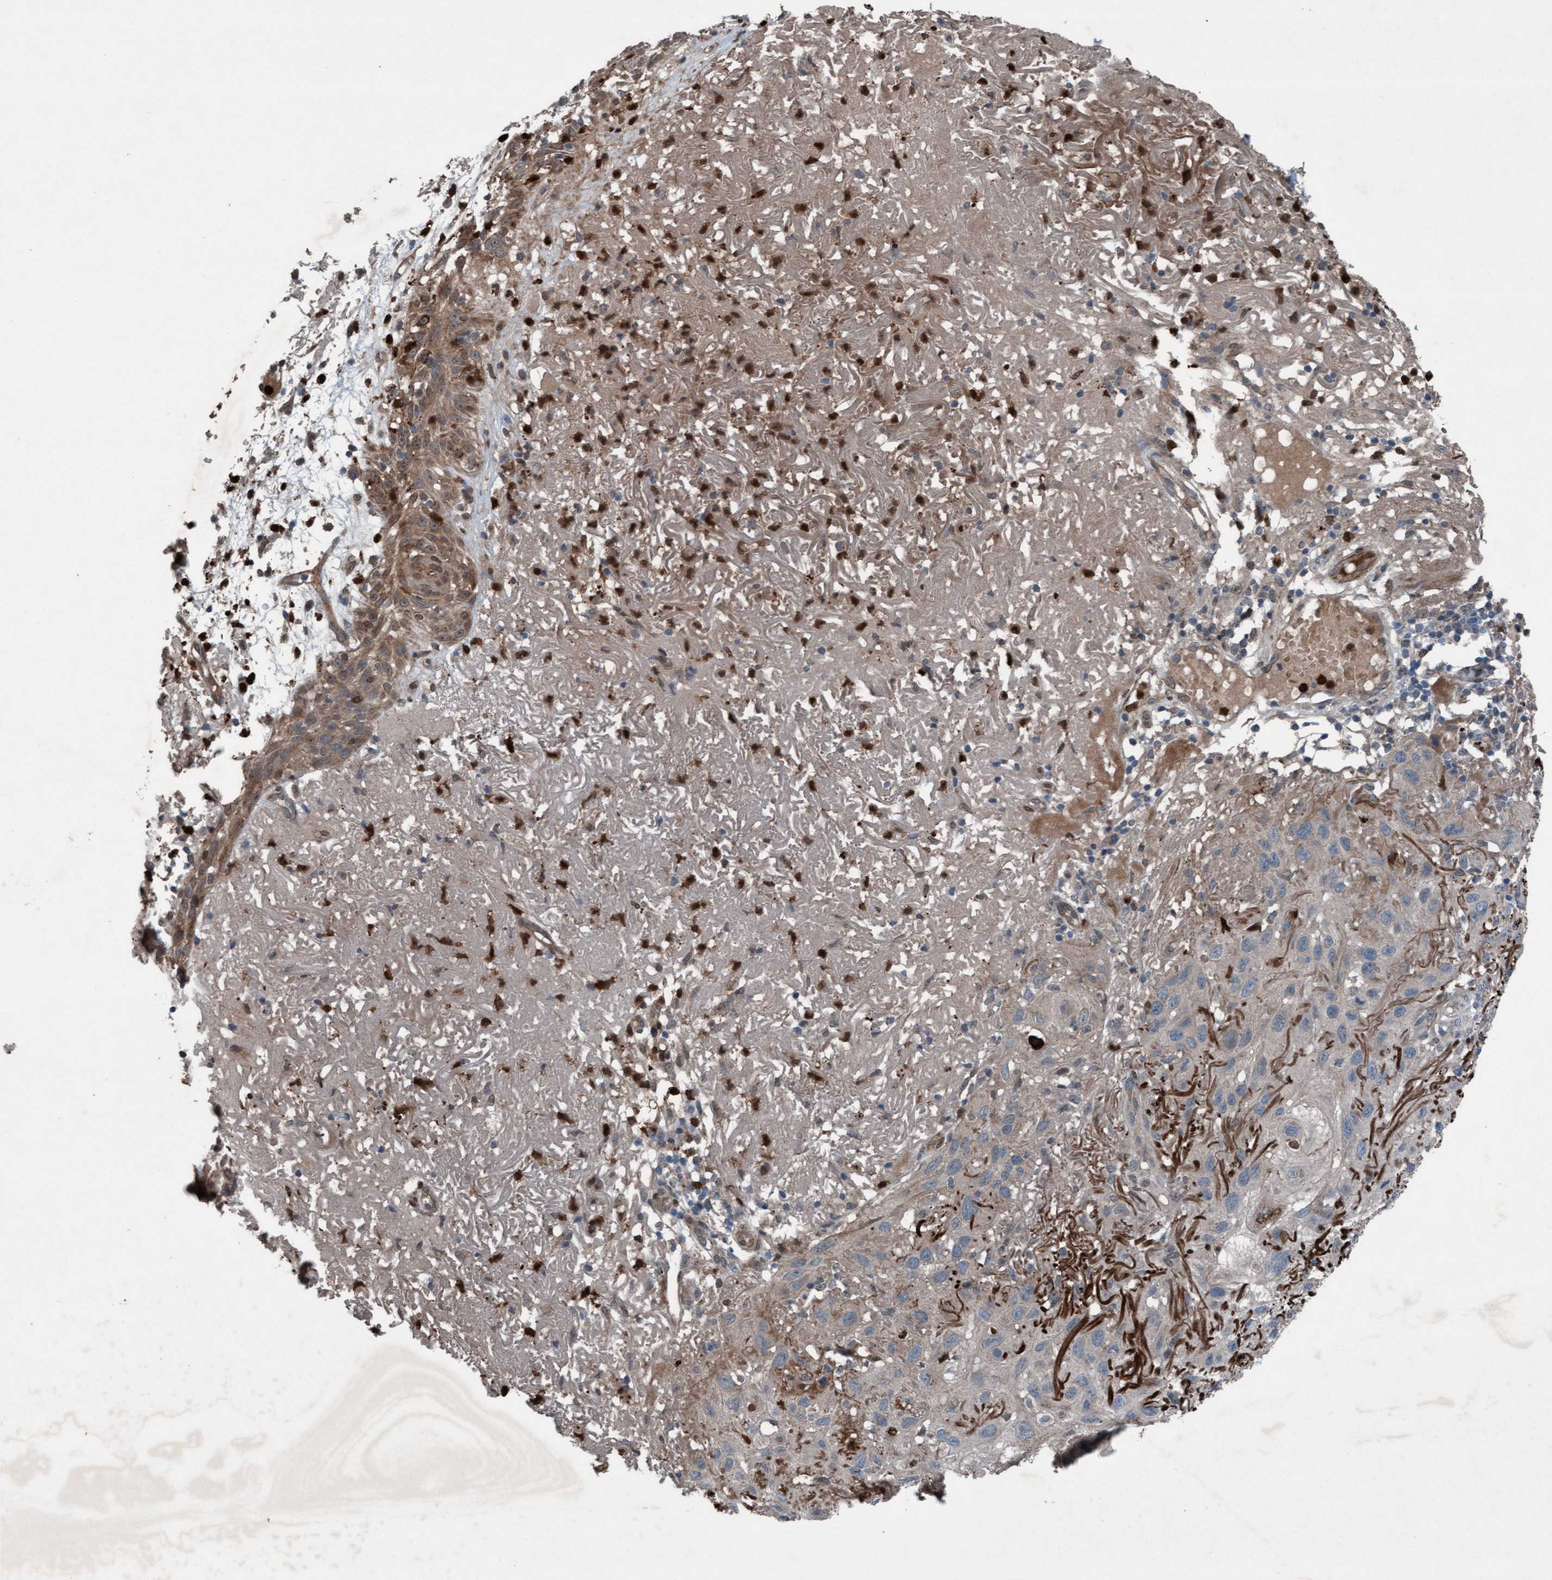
{"staining": {"intensity": "weak", "quantity": "25%-75%", "location": "cytoplasmic/membranous"}, "tissue": "skin cancer", "cell_type": "Tumor cells", "image_type": "cancer", "snomed": [{"axis": "morphology", "description": "Squamous cell carcinoma, NOS"}, {"axis": "topography", "description": "Skin"}], "caption": "Squamous cell carcinoma (skin) stained with a brown dye exhibits weak cytoplasmic/membranous positive expression in approximately 25%-75% of tumor cells.", "gene": "PLXNB2", "patient": {"sex": "female", "age": 96}}